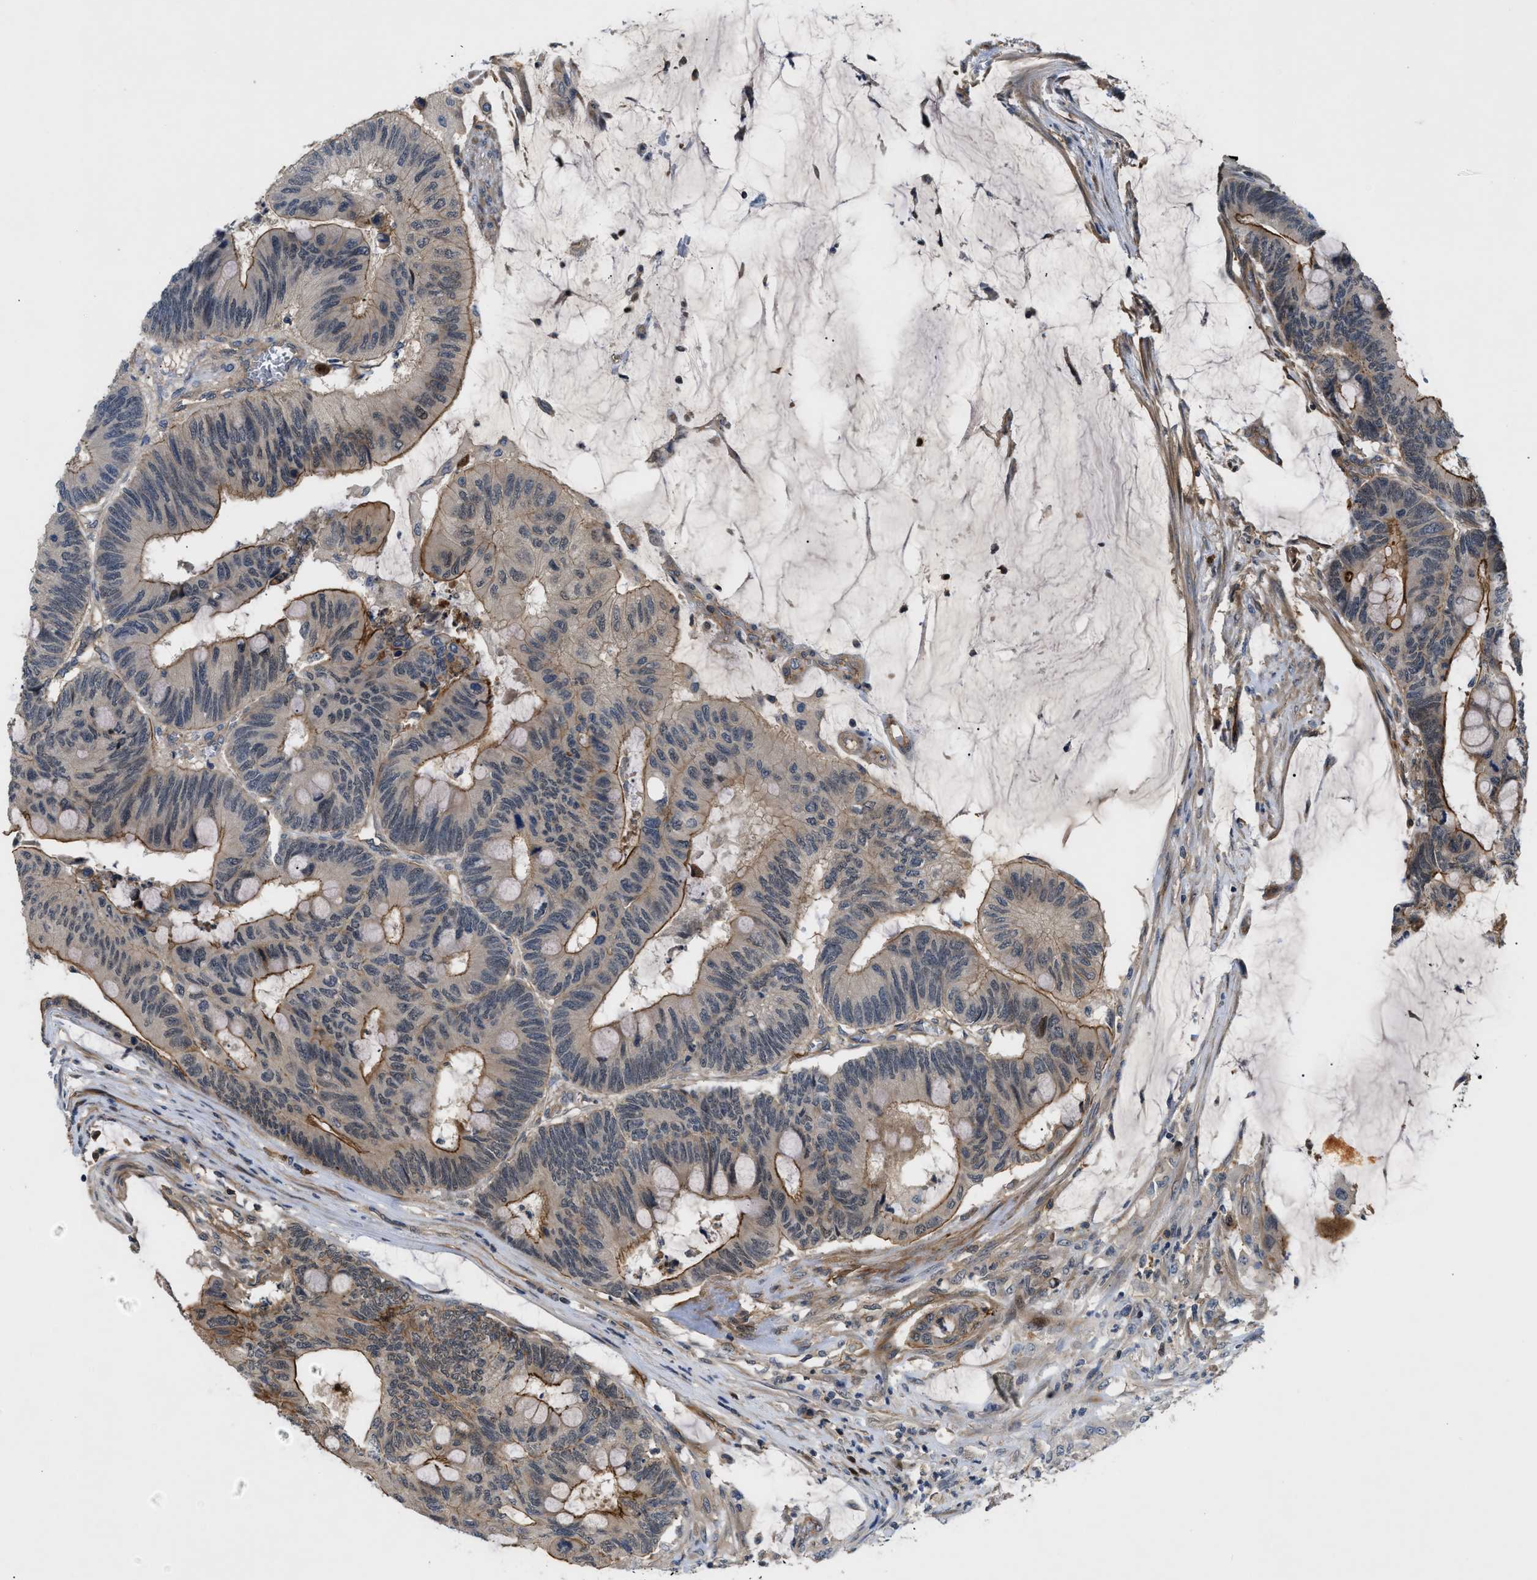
{"staining": {"intensity": "strong", "quantity": "25%-75%", "location": "cytoplasmic/membranous,nuclear"}, "tissue": "colorectal cancer", "cell_type": "Tumor cells", "image_type": "cancer", "snomed": [{"axis": "morphology", "description": "Normal tissue, NOS"}, {"axis": "morphology", "description": "Adenocarcinoma, NOS"}, {"axis": "topography", "description": "Rectum"}], "caption": "Protein expression analysis of colorectal cancer displays strong cytoplasmic/membranous and nuclear positivity in about 25%-75% of tumor cells.", "gene": "TRAK2", "patient": {"sex": "male", "age": 92}}